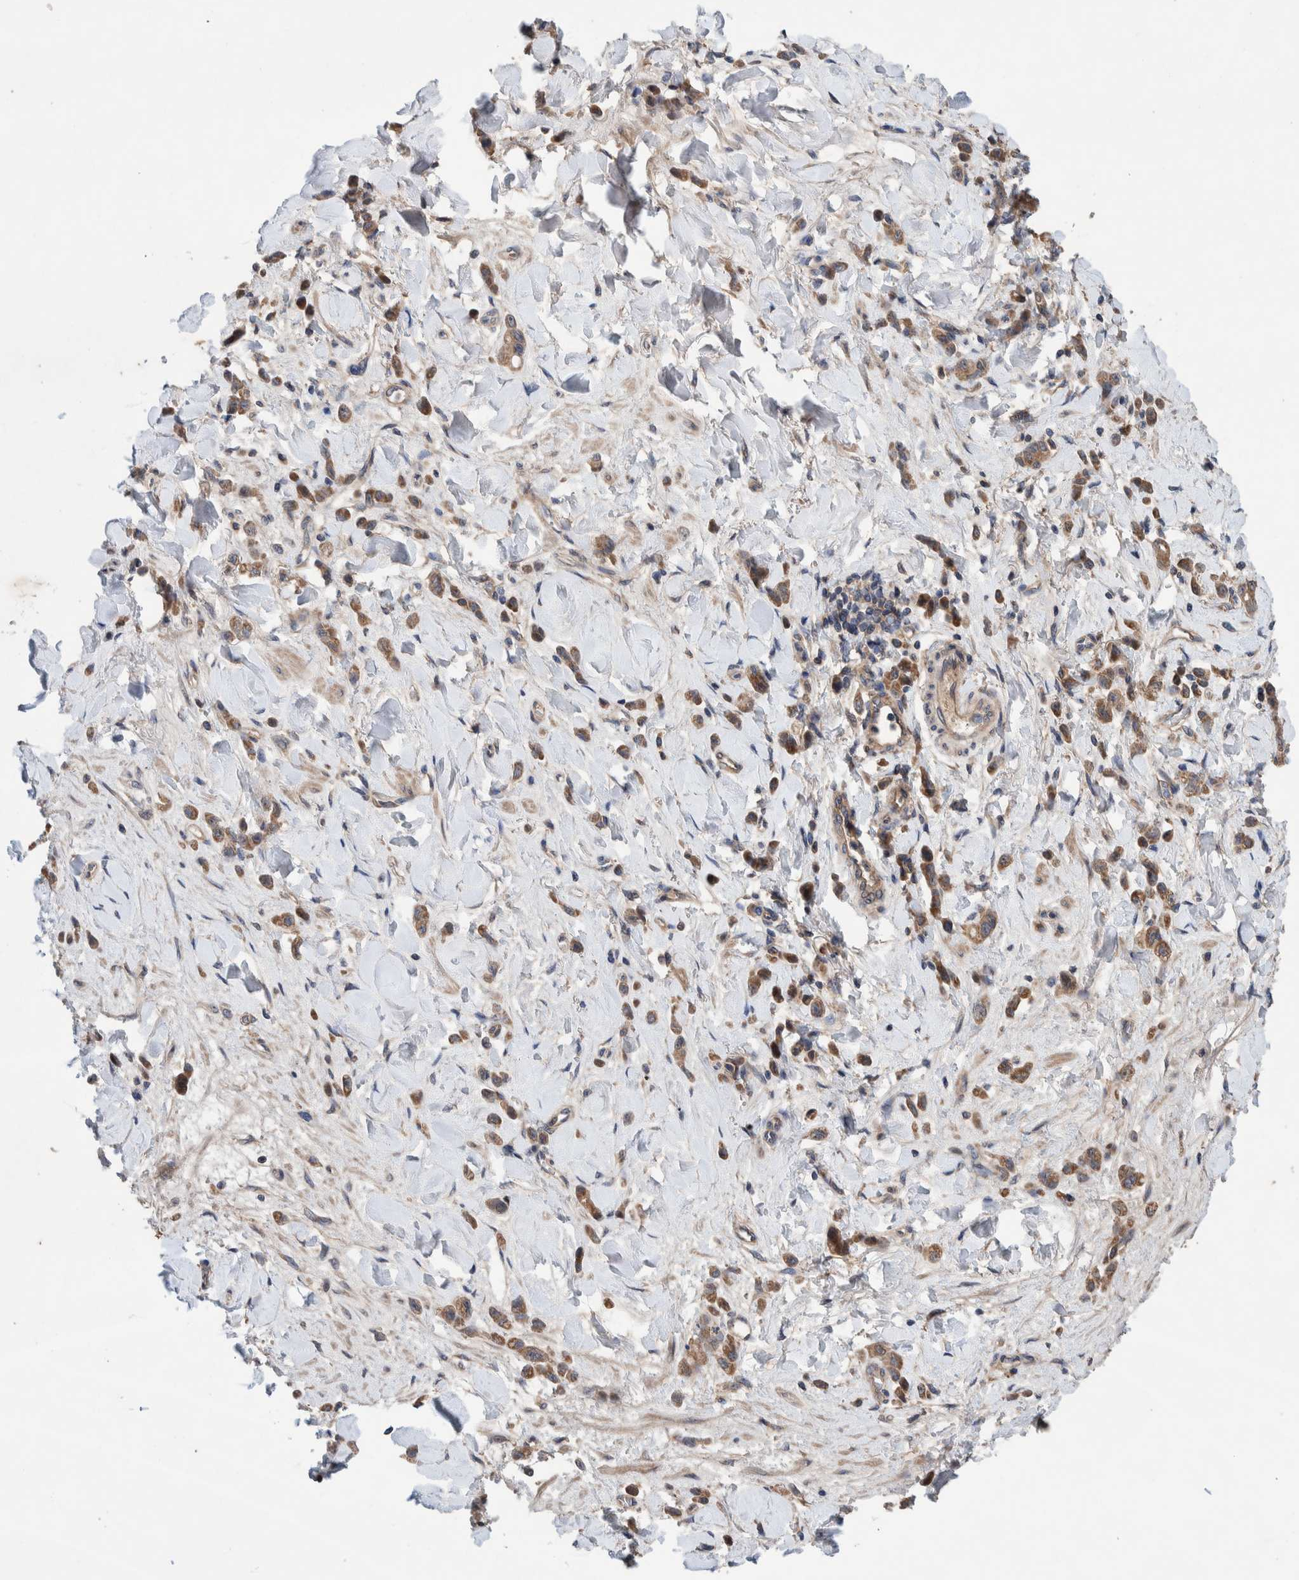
{"staining": {"intensity": "moderate", "quantity": ">75%", "location": "cytoplasmic/membranous"}, "tissue": "stomach cancer", "cell_type": "Tumor cells", "image_type": "cancer", "snomed": [{"axis": "morphology", "description": "Normal tissue, NOS"}, {"axis": "morphology", "description": "Adenocarcinoma, NOS"}, {"axis": "topography", "description": "Stomach"}], "caption": "Immunohistochemistry (IHC) of adenocarcinoma (stomach) demonstrates medium levels of moderate cytoplasmic/membranous expression in about >75% of tumor cells. The staining was performed using DAB, with brown indicating positive protein expression. Nuclei are stained blue with hematoxylin.", "gene": "PIK3R6", "patient": {"sex": "male", "age": 82}}